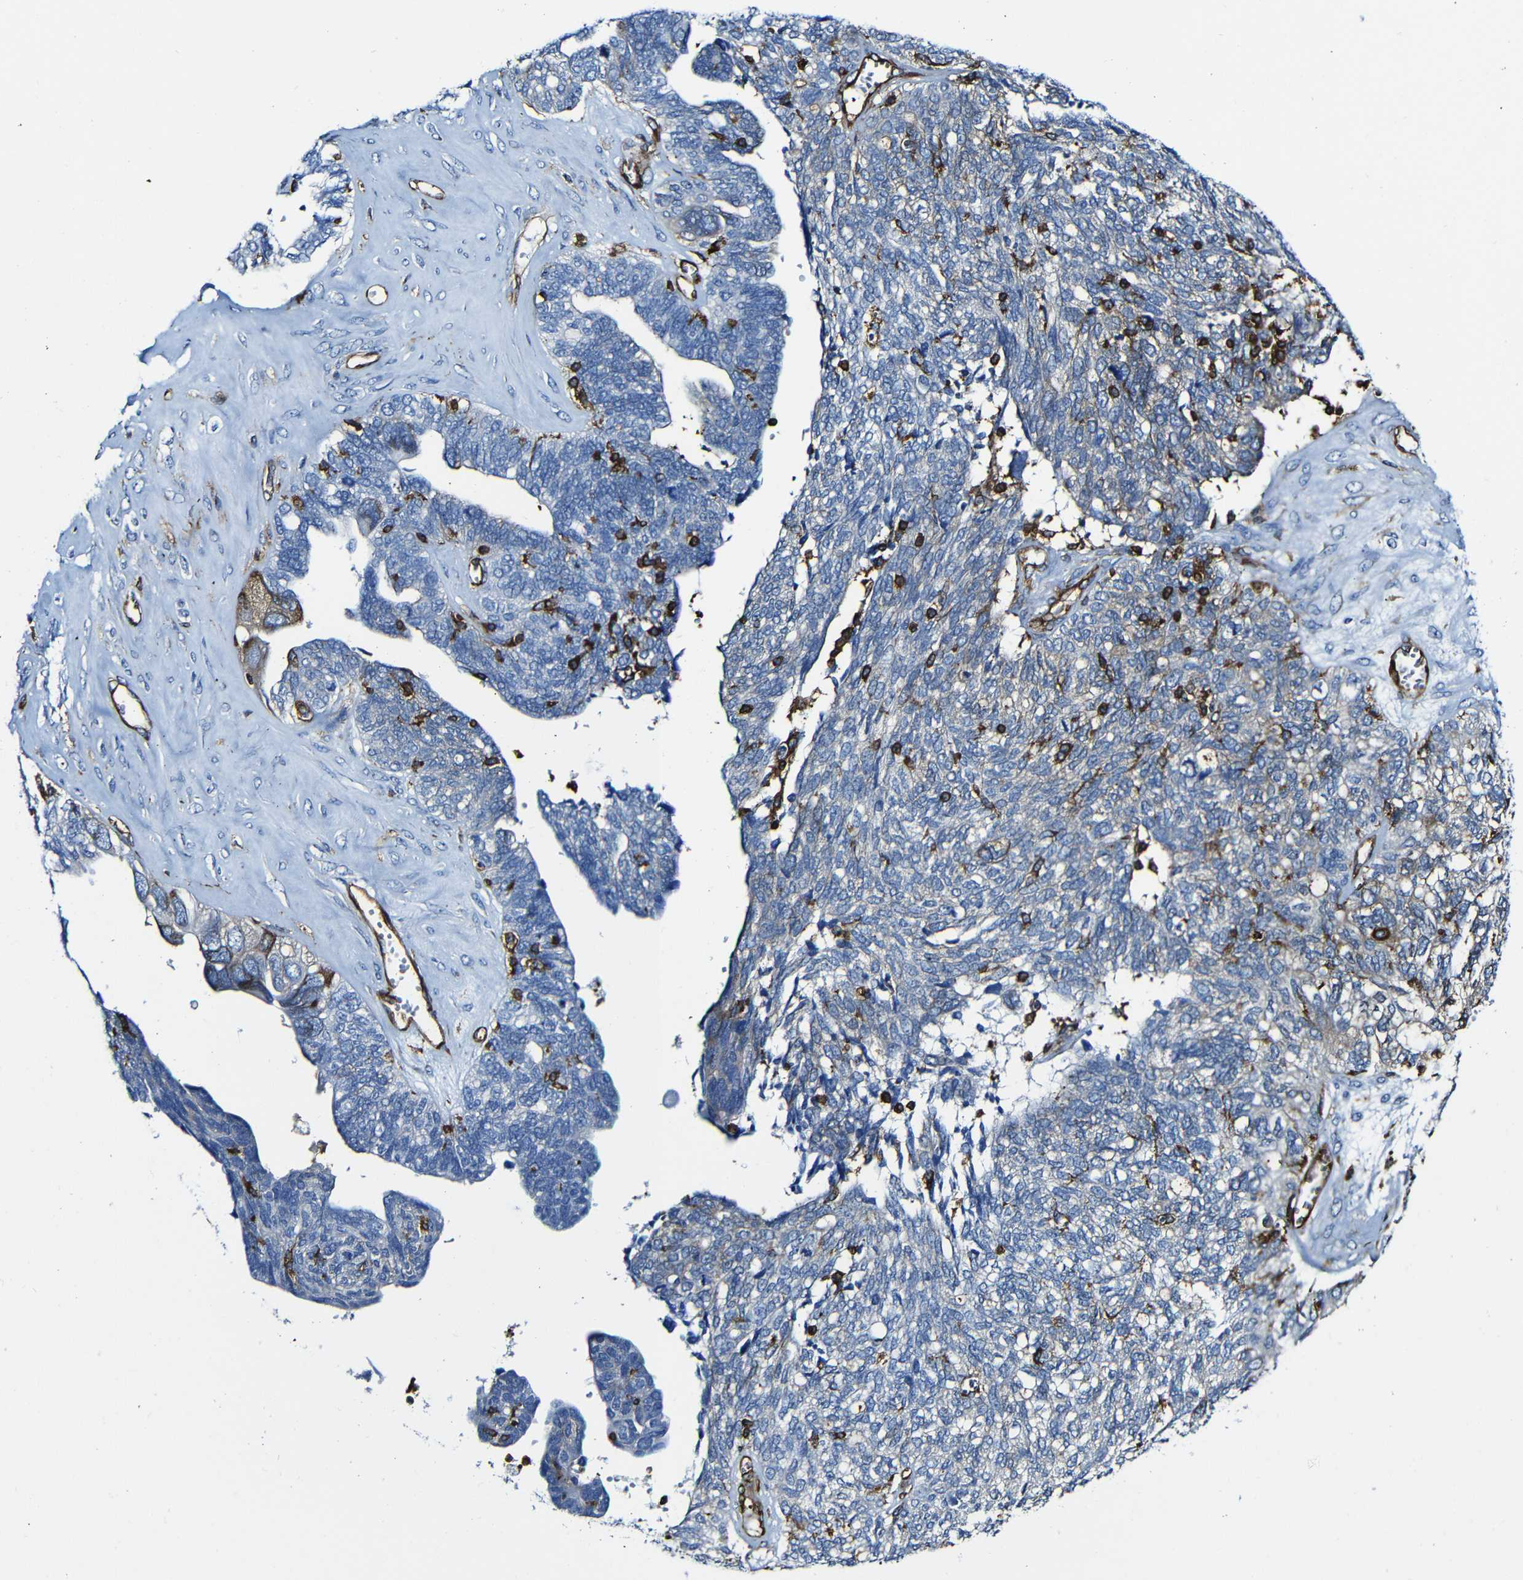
{"staining": {"intensity": "negative", "quantity": "none", "location": "none"}, "tissue": "ovarian cancer", "cell_type": "Tumor cells", "image_type": "cancer", "snomed": [{"axis": "morphology", "description": "Cystadenocarcinoma, serous, NOS"}, {"axis": "topography", "description": "Ovary"}], "caption": "DAB immunohistochemical staining of human ovarian serous cystadenocarcinoma shows no significant positivity in tumor cells.", "gene": "MSN", "patient": {"sex": "female", "age": 79}}